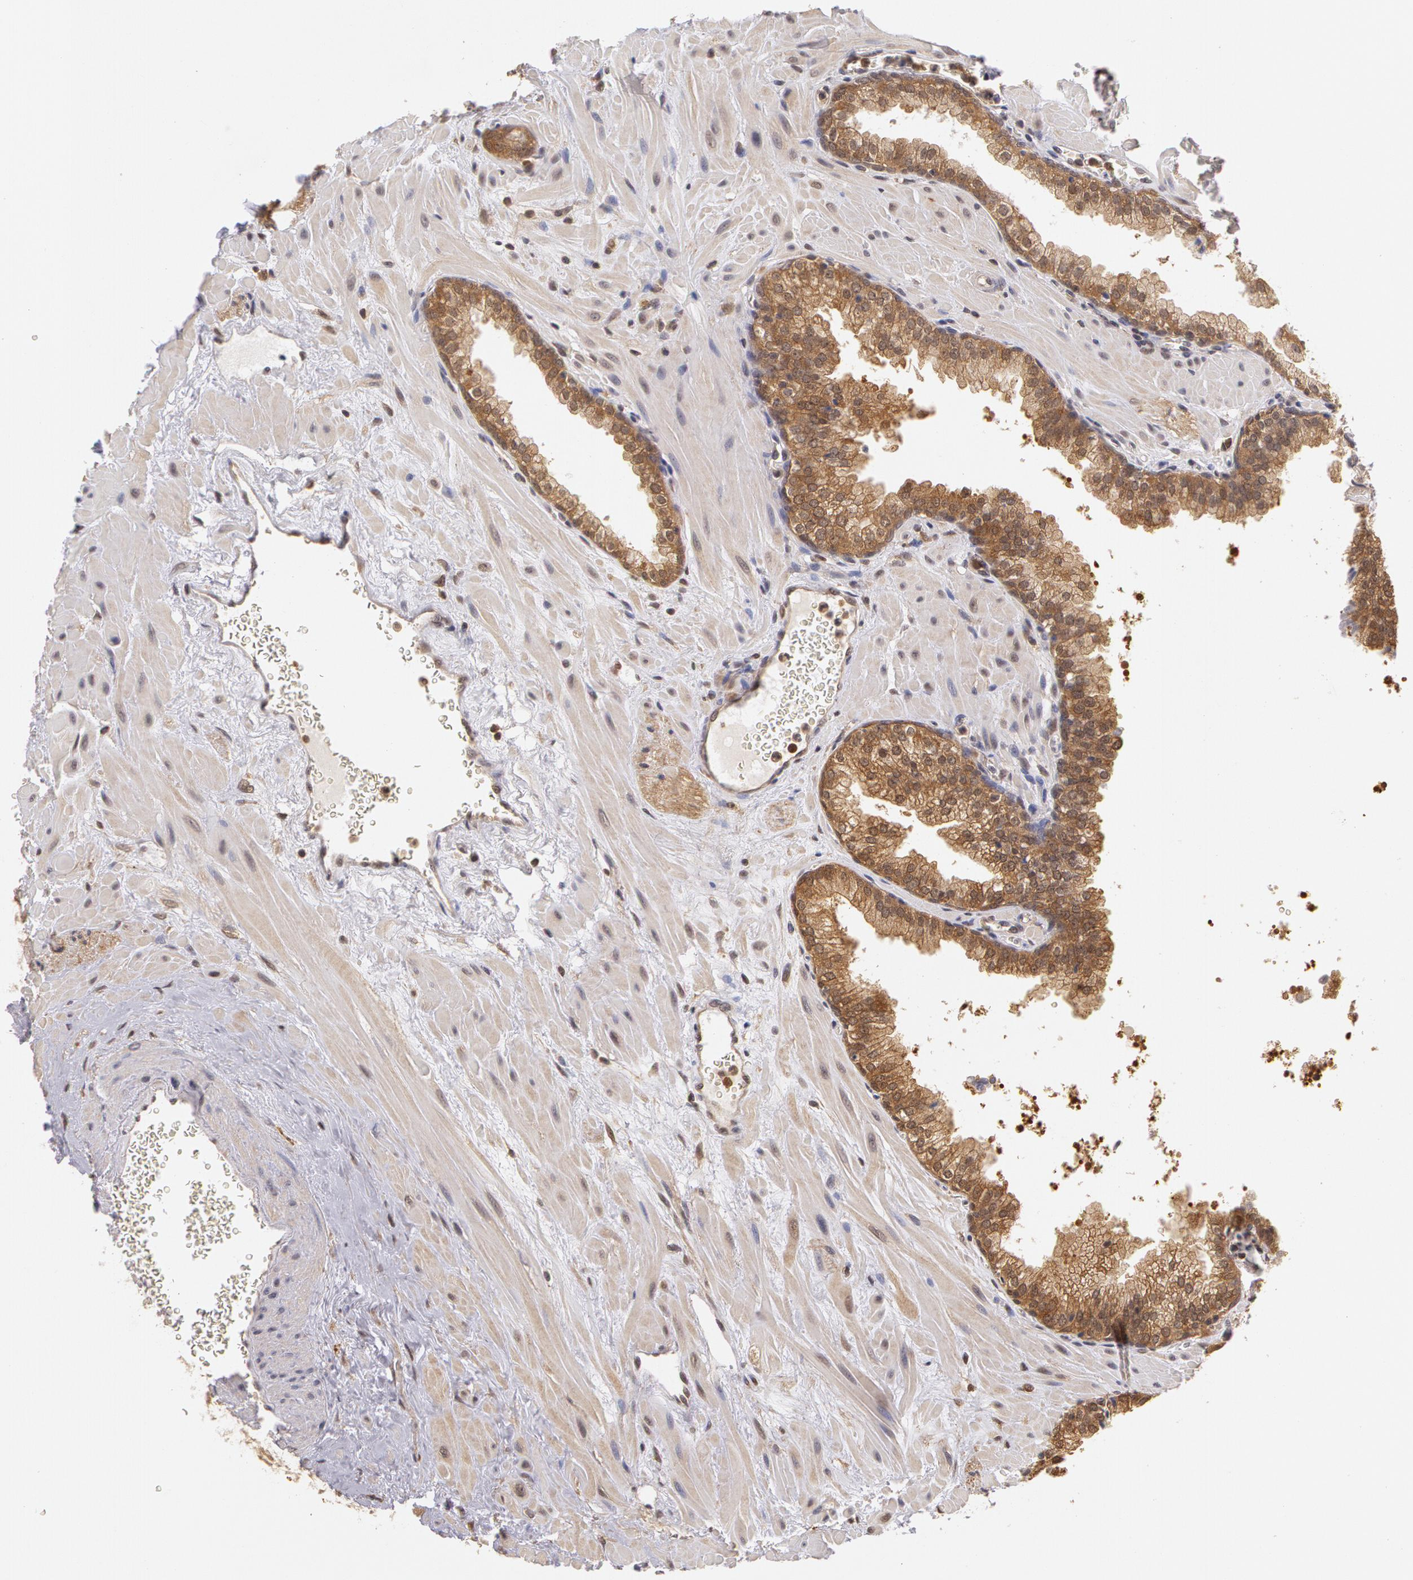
{"staining": {"intensity": "moderate", "quantity": ">75%", "location": "cytoplasmic/membranous"}, "tissue": "prostate", "cell_type": "Glandular cells", "image_type": "normal", "snomed": [{"axis": "morphology", "description": "Normal tissue, NOS"}, {"axis": "topography", "description": "Prostate"}], "caption": "An IHC image of unremarkable tissue is shown. Protein staining in brown highlights moderate cytoplasmic/membranous positivity in prostate within glandular cells.", "gene": "AHSA1", "patient": {"sex": "male", "age": 60}}